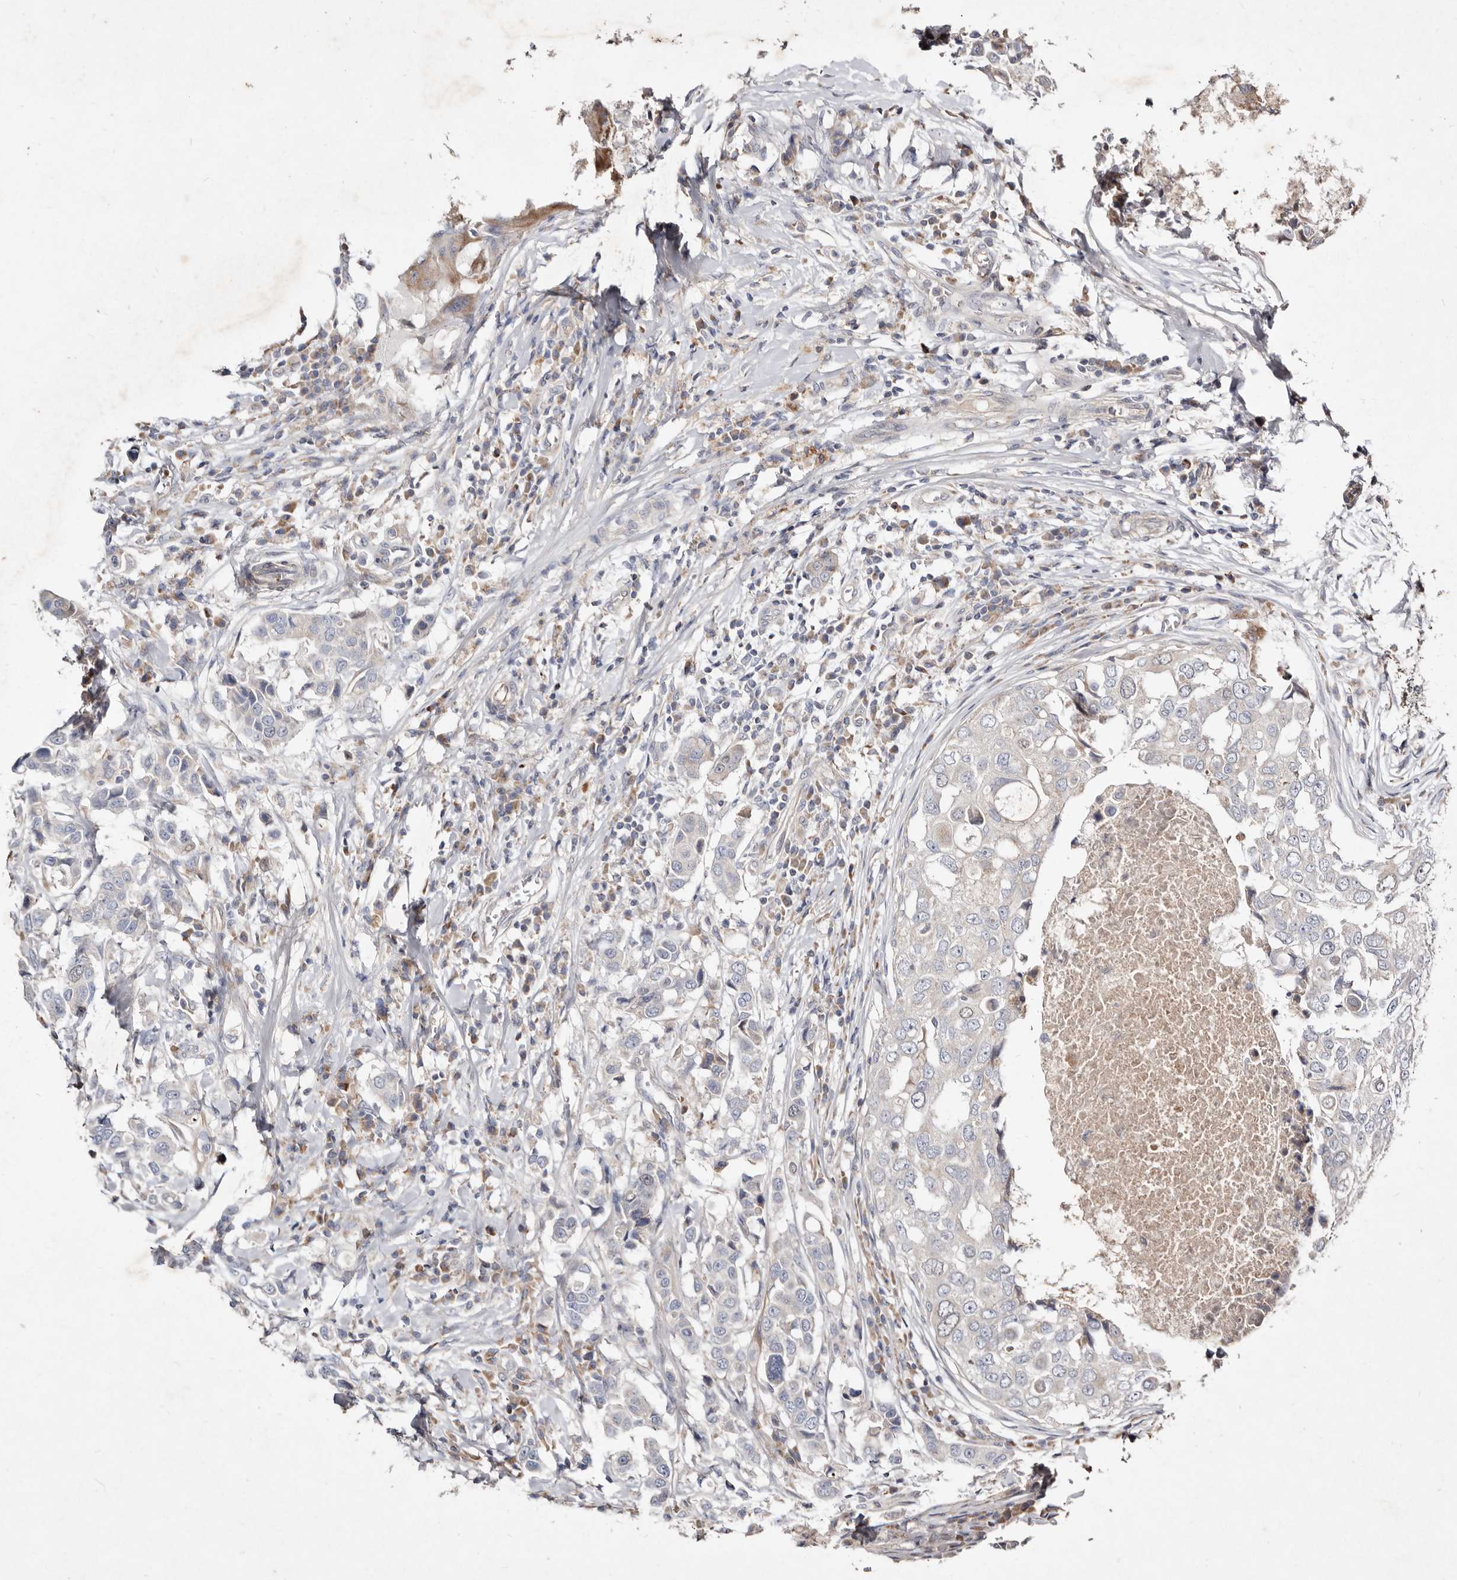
{"staining": {"intensity": "negative", "quantity": "none", "location": "none"}, "tissue": "breast cancer", "cell_type": "Tumor cells", "image_type": "cancer", "snomed": [{"axis": "morphology", "description": "Duct carcinoma"}, {"axis": "topography", "description": "Breast"}], "caption": "IHC micrograph of neoplastic tissue: infiltrating ductal carcinoma (breast) stained with DAB (3,3'-diaminobenzidine) shows no significant protein staining in tumor cells. (Immunohistochemistry (ihc), brightfield microscopy, high magnification).", "gene": "SLC25A20", "patient": {"sex": "female", "age": 27}}